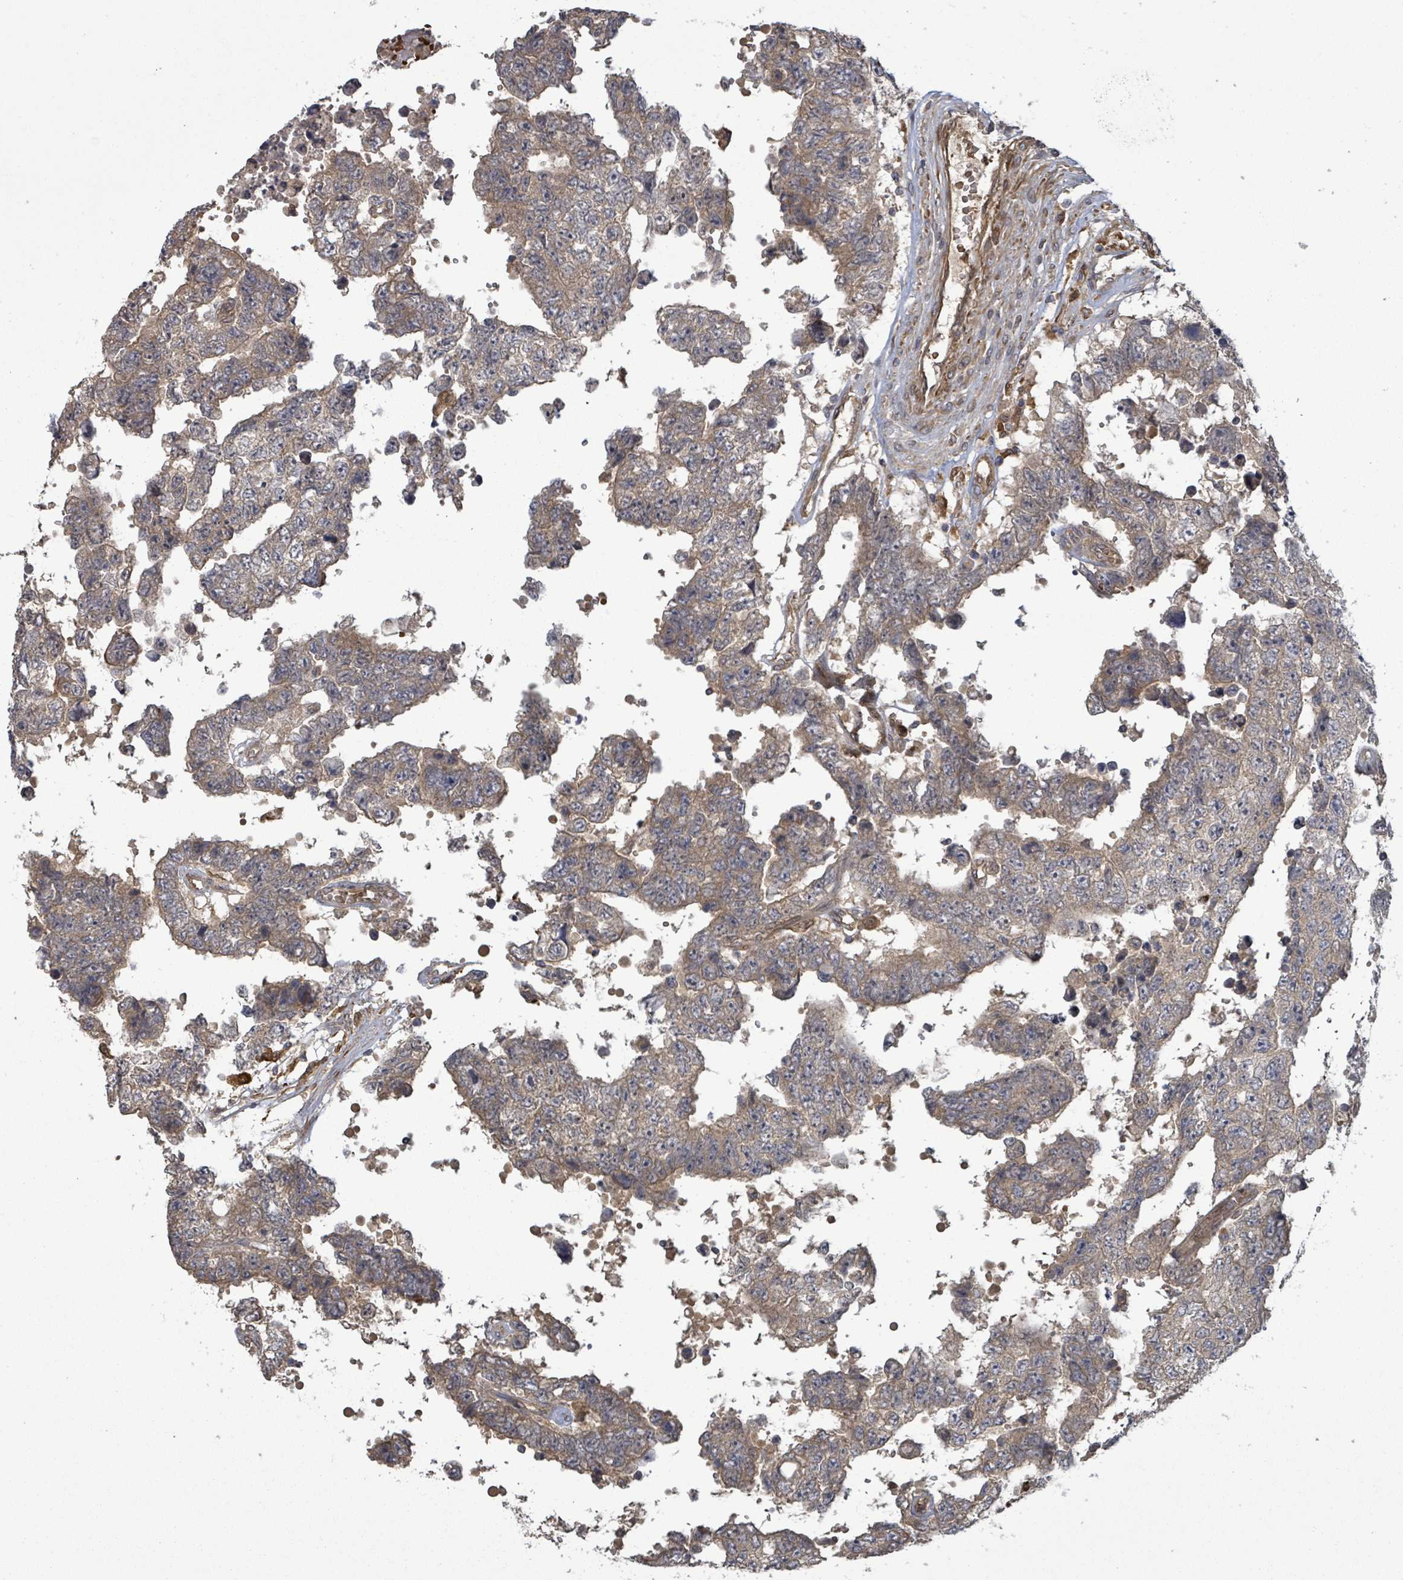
{"staining": {"intensity": "weak", "quantity": "25%-75%", "location": "cytoplasmic/membranous"}, "tissue": "testis cancer", "cell_type": "Tumor cells", "image_type": "cancer", "snomed": [{"axis": "morphology", "description": "Normal tissue, NOS"}, {"axis": "morphology", "description": "Carcinoma, Embryonal, NOS"}, {"axis": "topography", "description": "Testis"}, {"axis": "topography", "description": "Epididymis"}], "caption": "Approximately 25%-75% of tumor cells in human testis embryonal carcinoma show weak cytoplasmic/membranous protein positivity as visualized by brown immunohistochemical staining.", "gene": "MAP3K6", "patient": {"sex": "male", "age": 25}}